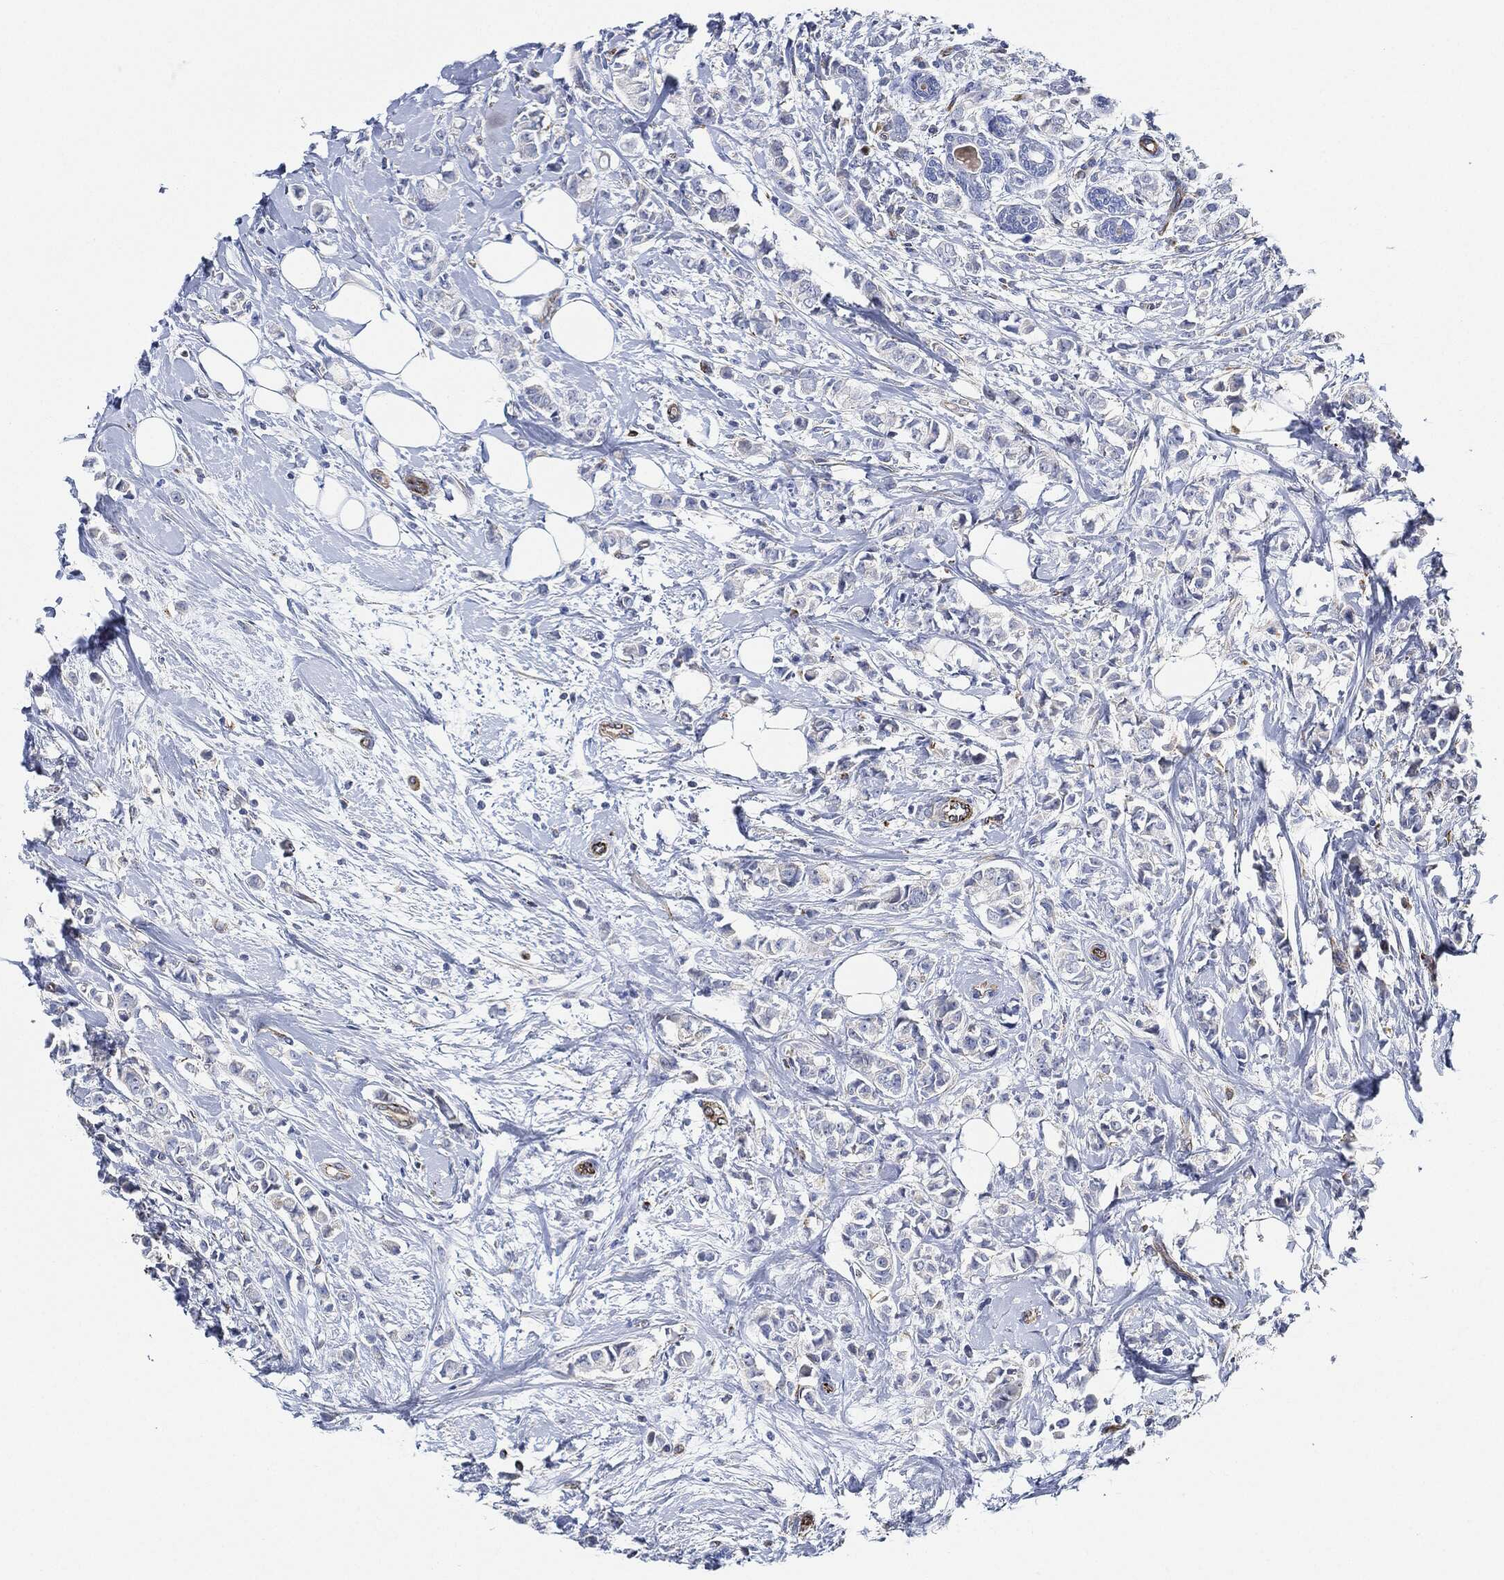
{"staining": {"intensity": "negative", "quantity": "none", "location": "none"}, "tissue": "breast cancer", "cell_type": "Tumor cells", "image_type": "cancer", "snomed": [{"axis": "morphology", "description": "Normal tissue, NOS"}, {"axis": "morphology", "description": "Duct carcinoma"}, {"axis": "topography", "description": "Breast"}], "caption": "Breast cancer was stained to show a protein in brown. There is no significant positivity in tumor cells.", "gene": "THSD1", "patient": {"sex": "female", "age": 44}}